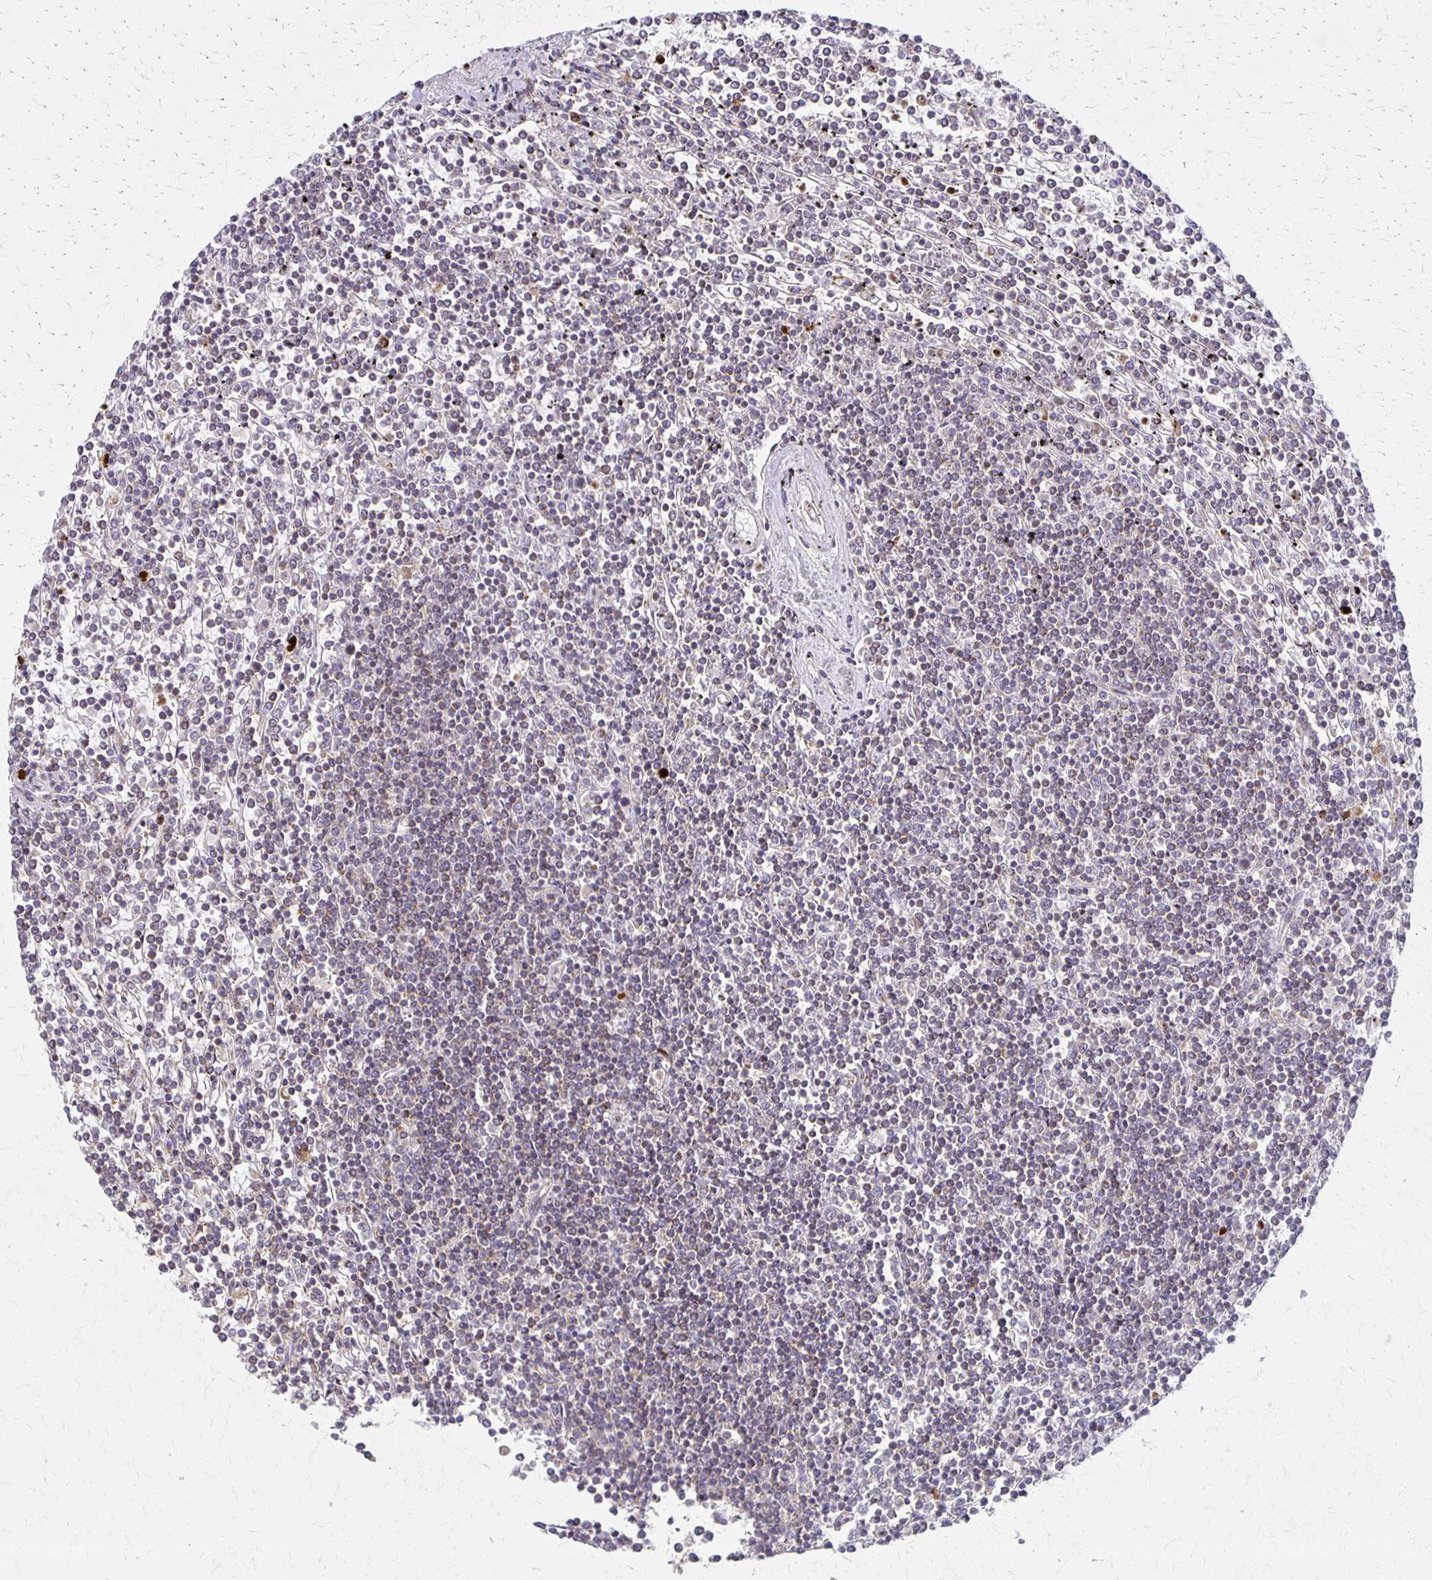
{"staining": {"intensity": "negative", "quantity": "none", "location": "none"}, "tissue": "lymphoma", "cell_type": "Tumor cells", "image_type": "cancer", "snomed": [{"axis": "morphology", "description": "Malignant lymphoma, non-Hodgkin's type, Low grade"}, {"axis": "topography", "description": "Spleen"}], "caption": "Tumor cells show no significant staining in malignant lymphoma, non-Hodgkin's type (low-grade).", "gene": "EIF4EBP2", "patient": {"sex": "female", "age": 19}}